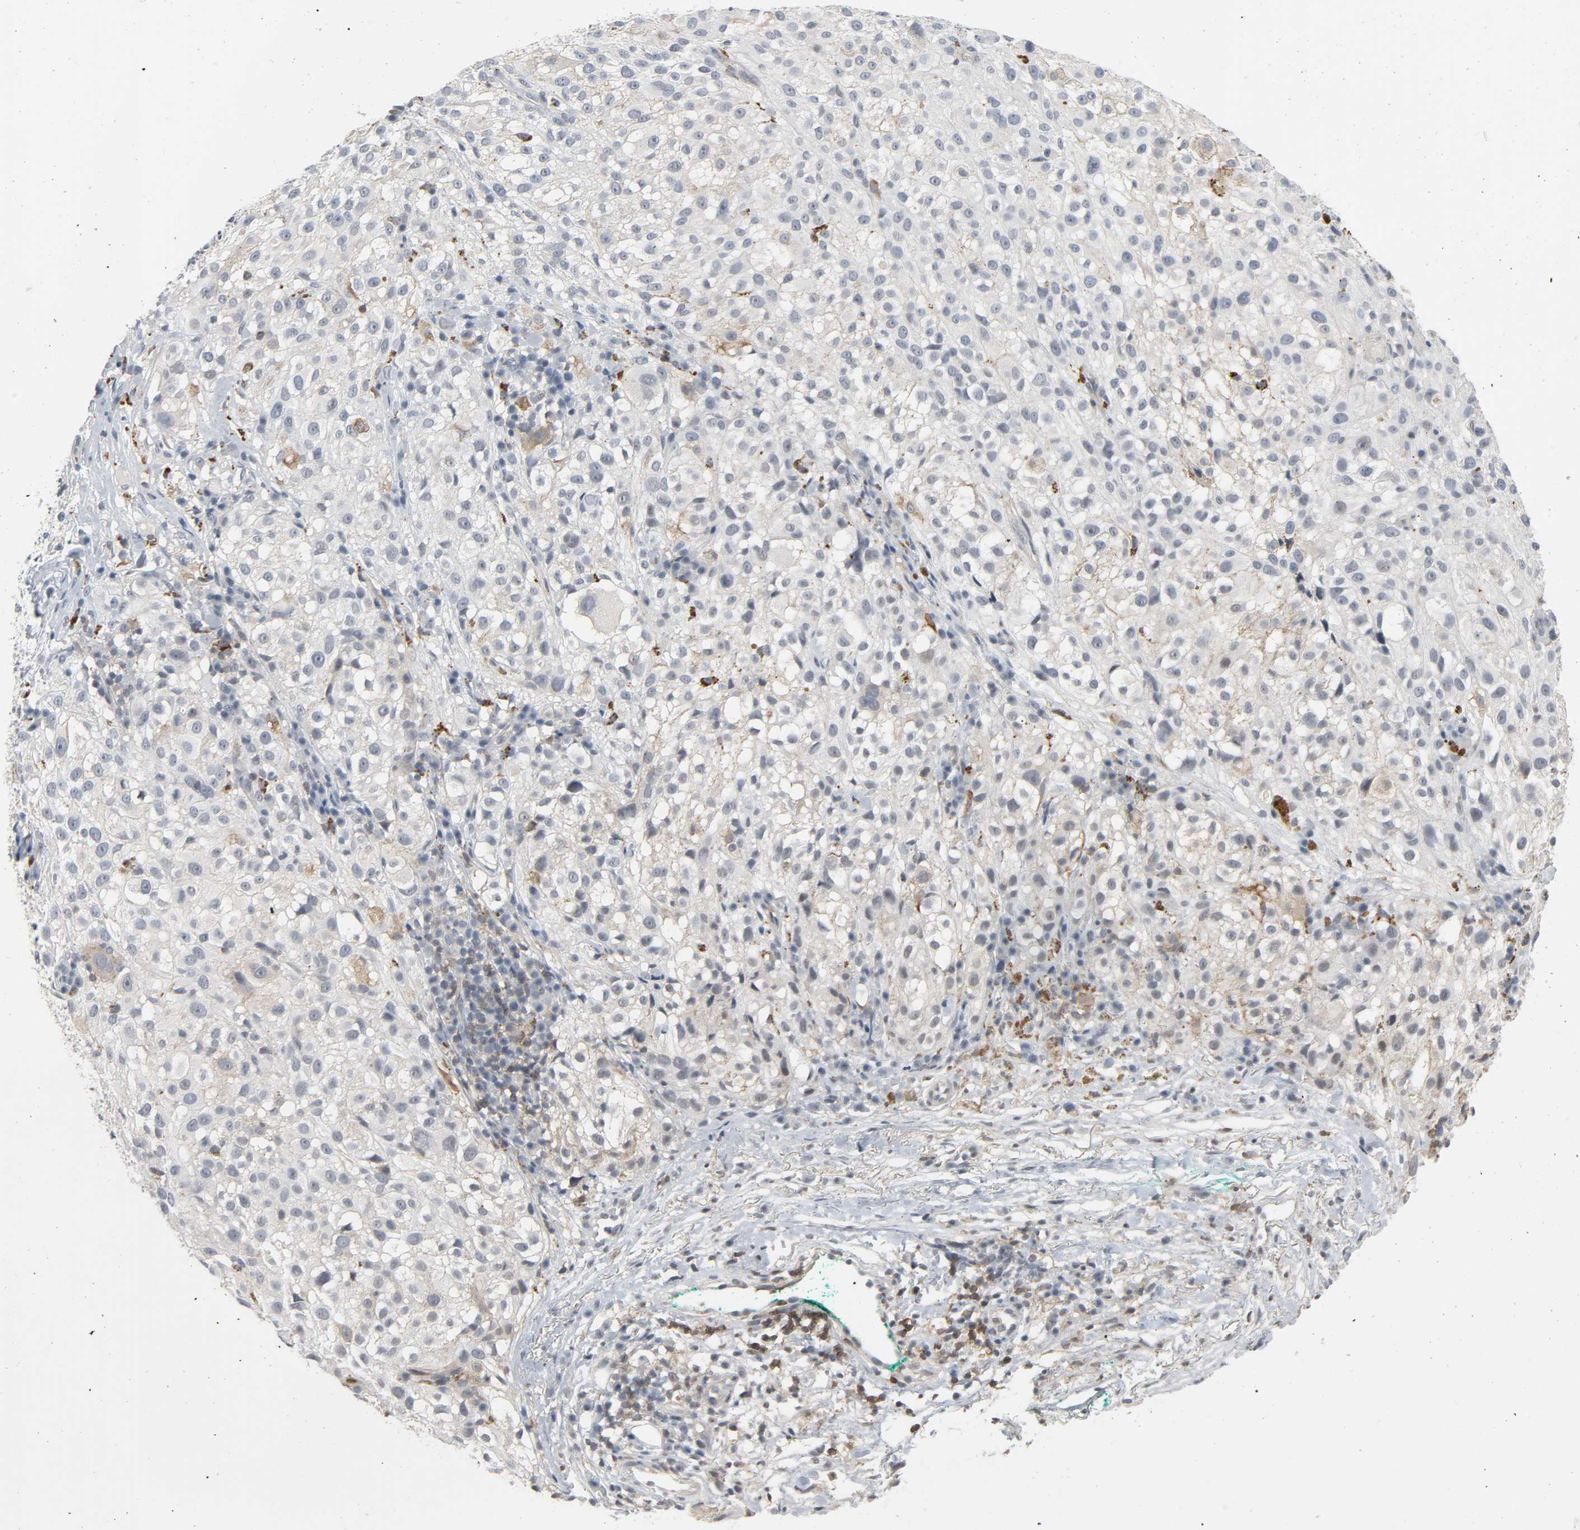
{"staining": {"intensity": "negative", "quantity": "none", "location": "none"}, "tissue": "melanoma", "cell_type": "Tumor cells", "image_type": "cancer", "snomed": [{"axis": "morphology", "description": "Necrosis, NOS"}, {"axis": "morphology", "description": "Malignant melanoma, NOS"}, {"axis": "topography", "description": "Skin"}], "caption": "Malignant melanoma was stained to show a protein in brown. There is no significant positivity in tumor cells. The staining was performed using DAB to visualize the protein expression in brown, while the nuclei were stained in blue with hematoxylin (Magnification: 20x).", "gene": "CD4", "patient": {"sex": "female", "age": 87}}